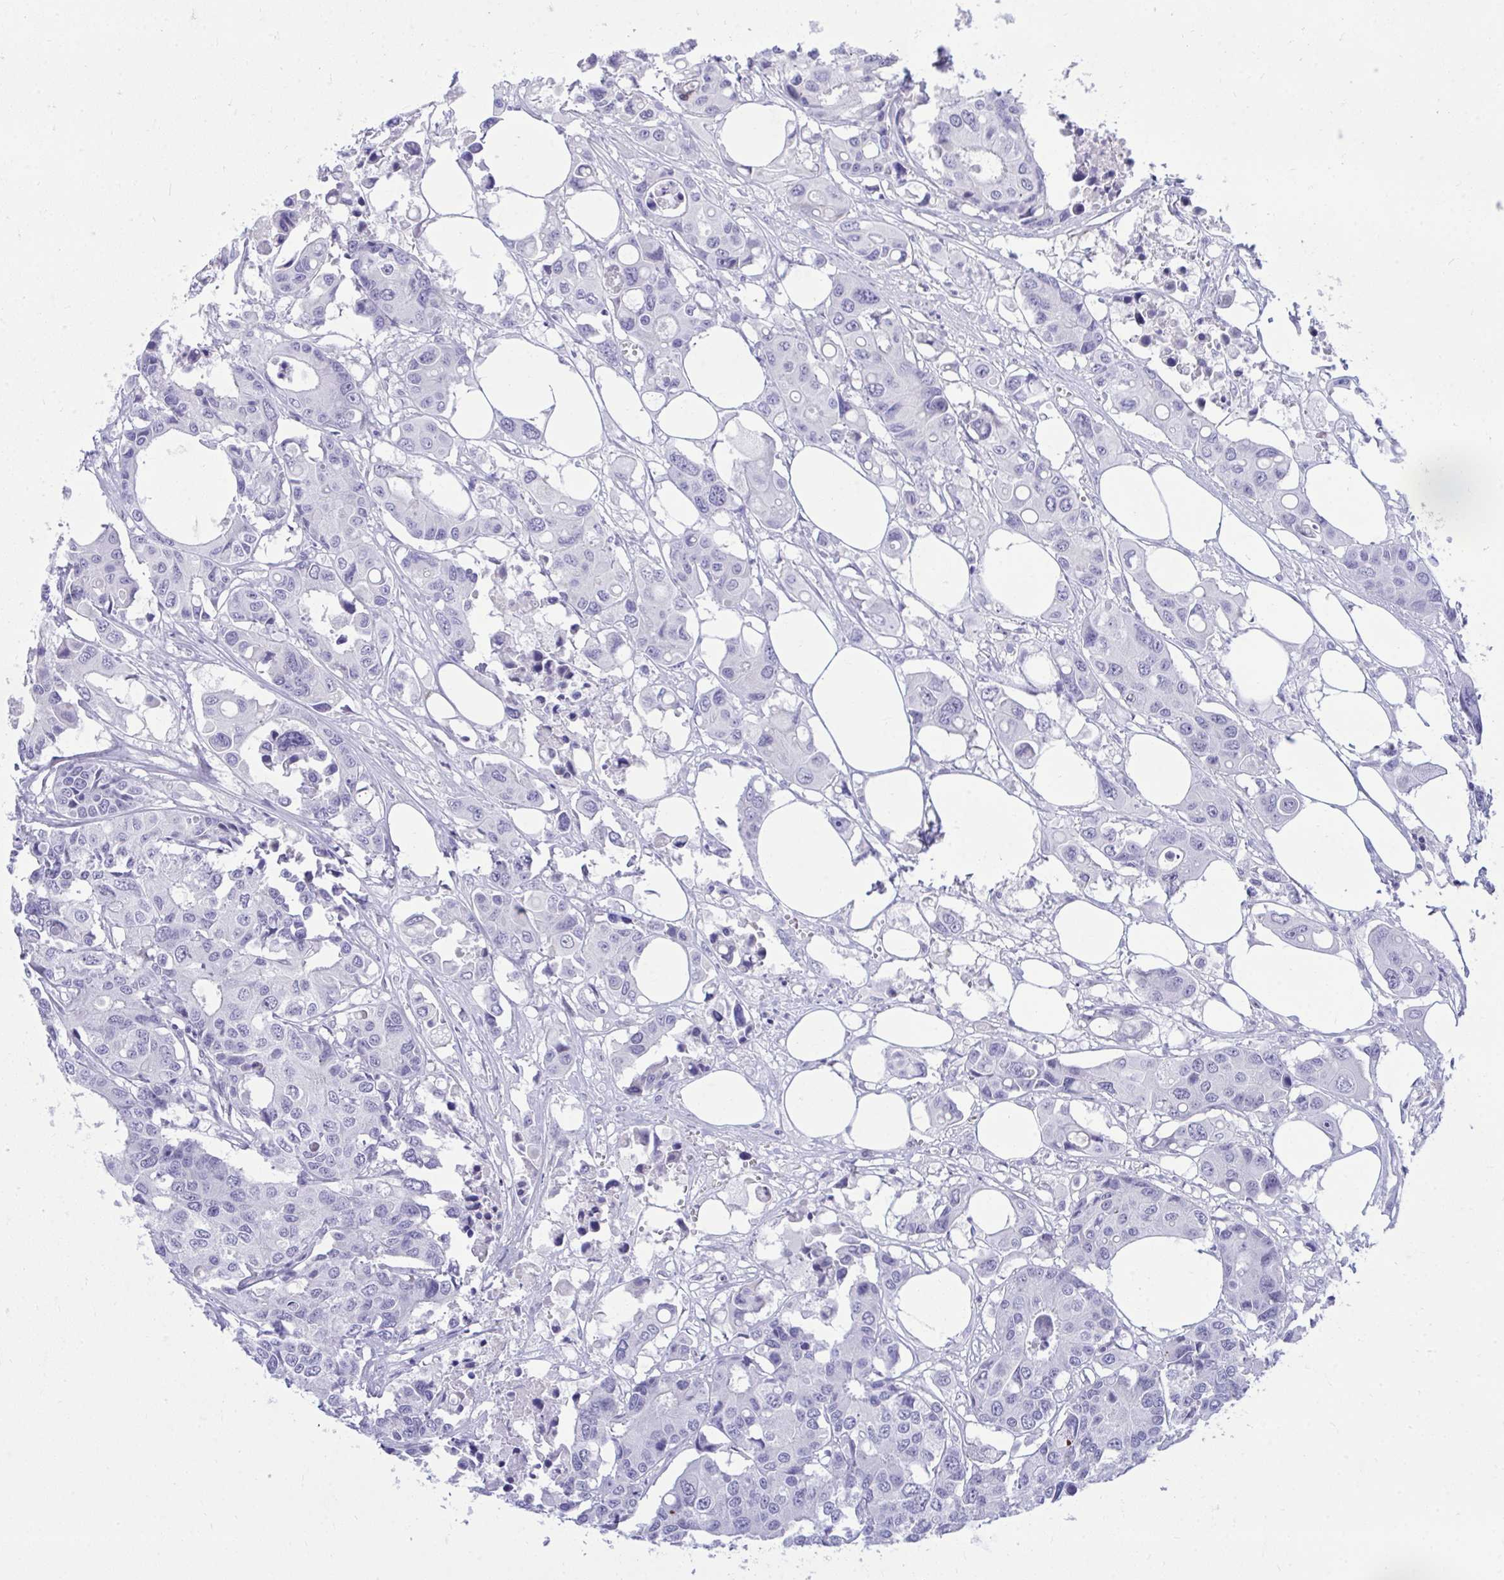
{"staining": {"intensity": "negative", "quantity": "none", "location": "none"}, "tissue": "colorectal cancer", "cell_type": "Tumor cells", "image_type": "cancer", "snomed": [{"axis": "morphology", "description": "Adenocarcinoma, NOS"}, {"axis": "topography", "description": "Colon"}], "caption": "Tumor cells are negative for brown protein staining in colorectal cancer (adenocarcinoma).", "gene": "MED9", "patient": {"sex": "male", "age": 77}}